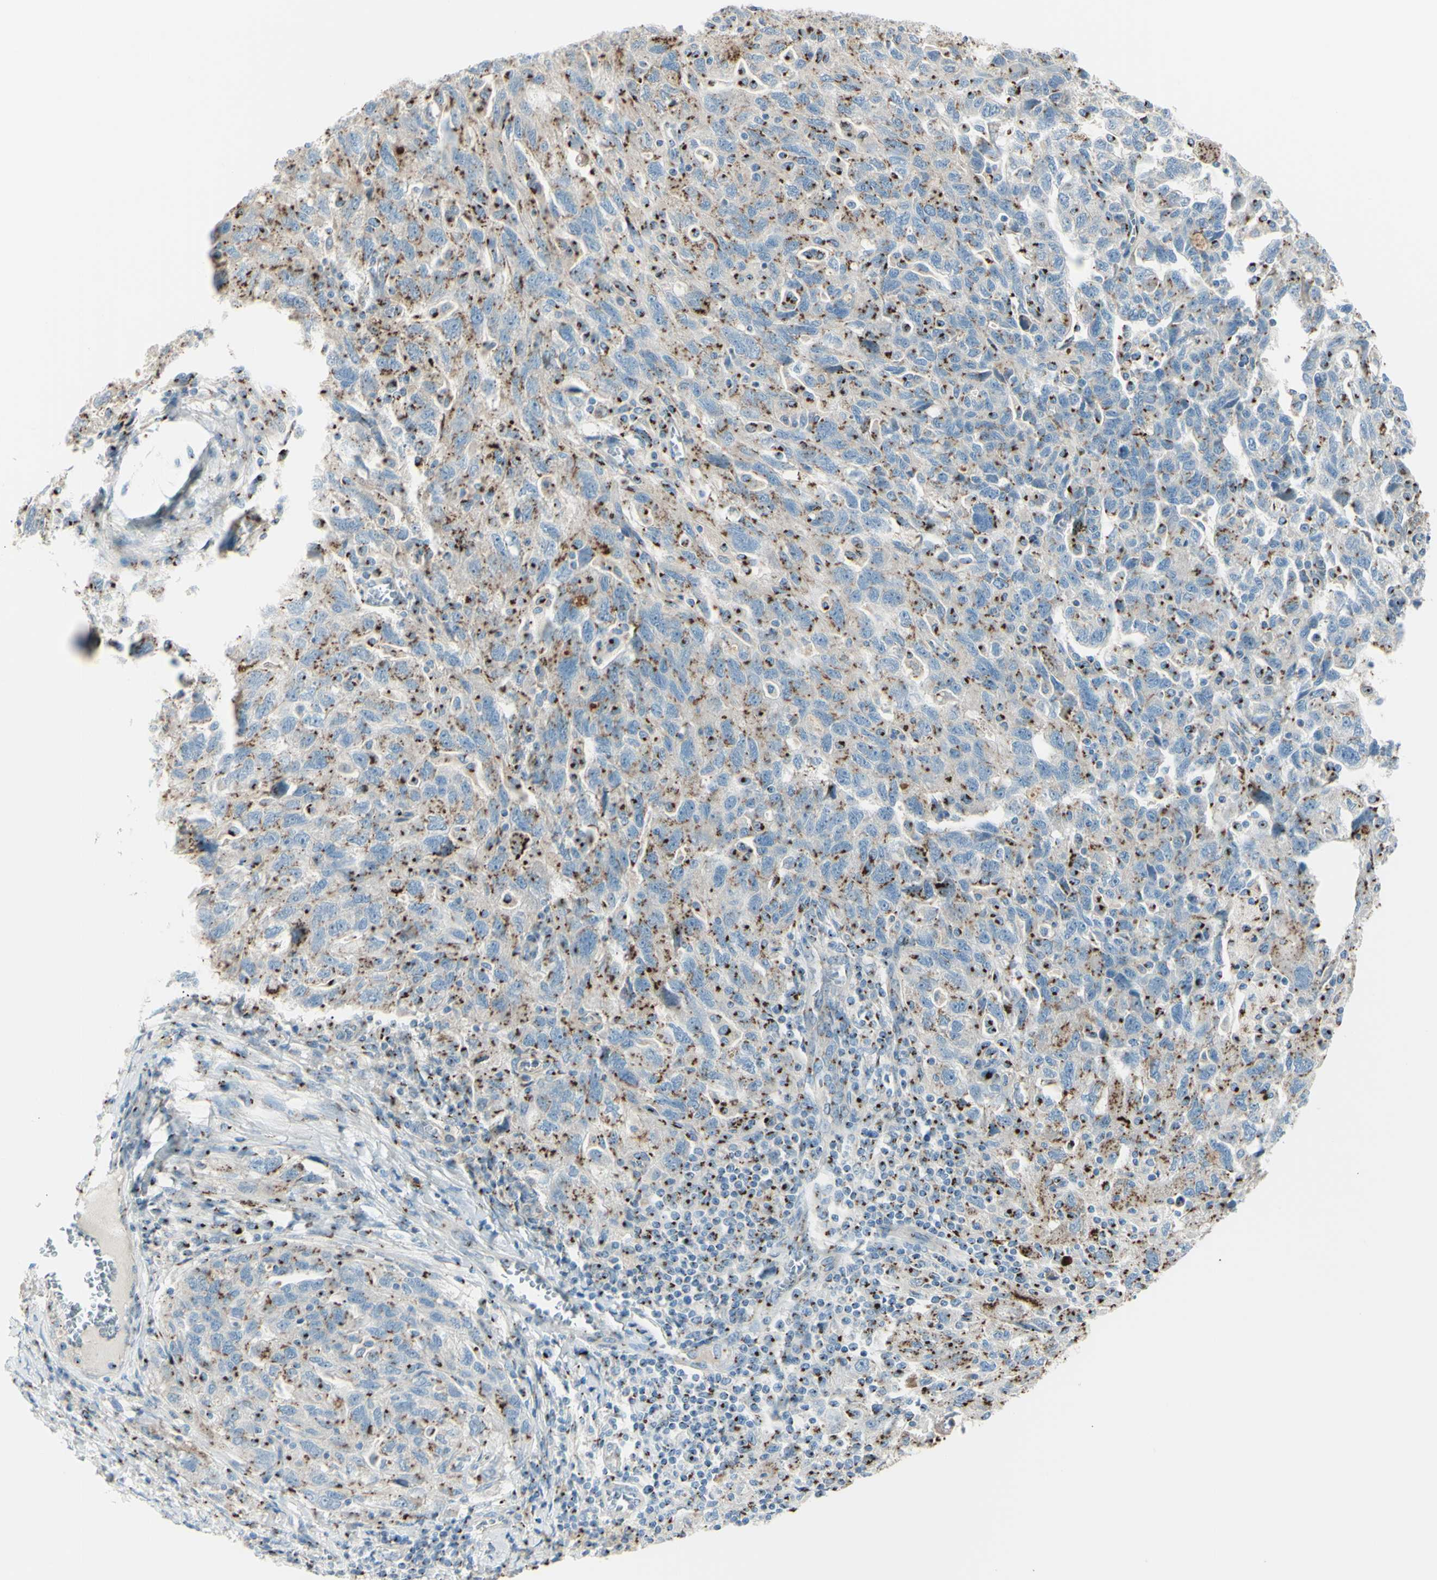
{"staining": {"intensity": "strong", "quantity": "25%-75%", "location": "cytoplasmic/membranous"}, "tissue": "ovarian cancer", "cell_type": "Tumor cells", "image_type": "cancer", "snomed": [{"axis": "morphology", "description": "Carcinoma, NOS"}, {"axis": "morphology", "description": "Cystadenocarcinoma, serous, NOS"}, {"axis": "topography", "description": "Ovary"}], "caption": "There is high levels of strong cytoplasmic/membranous expression in tumor cells of ovarian cancer (serous cystadenocarcinoma), as demonstrated by immunohistochemical staining (brown color).", "gene": "B4GALT1", "patient": {"sex": "female", "age": 69}}